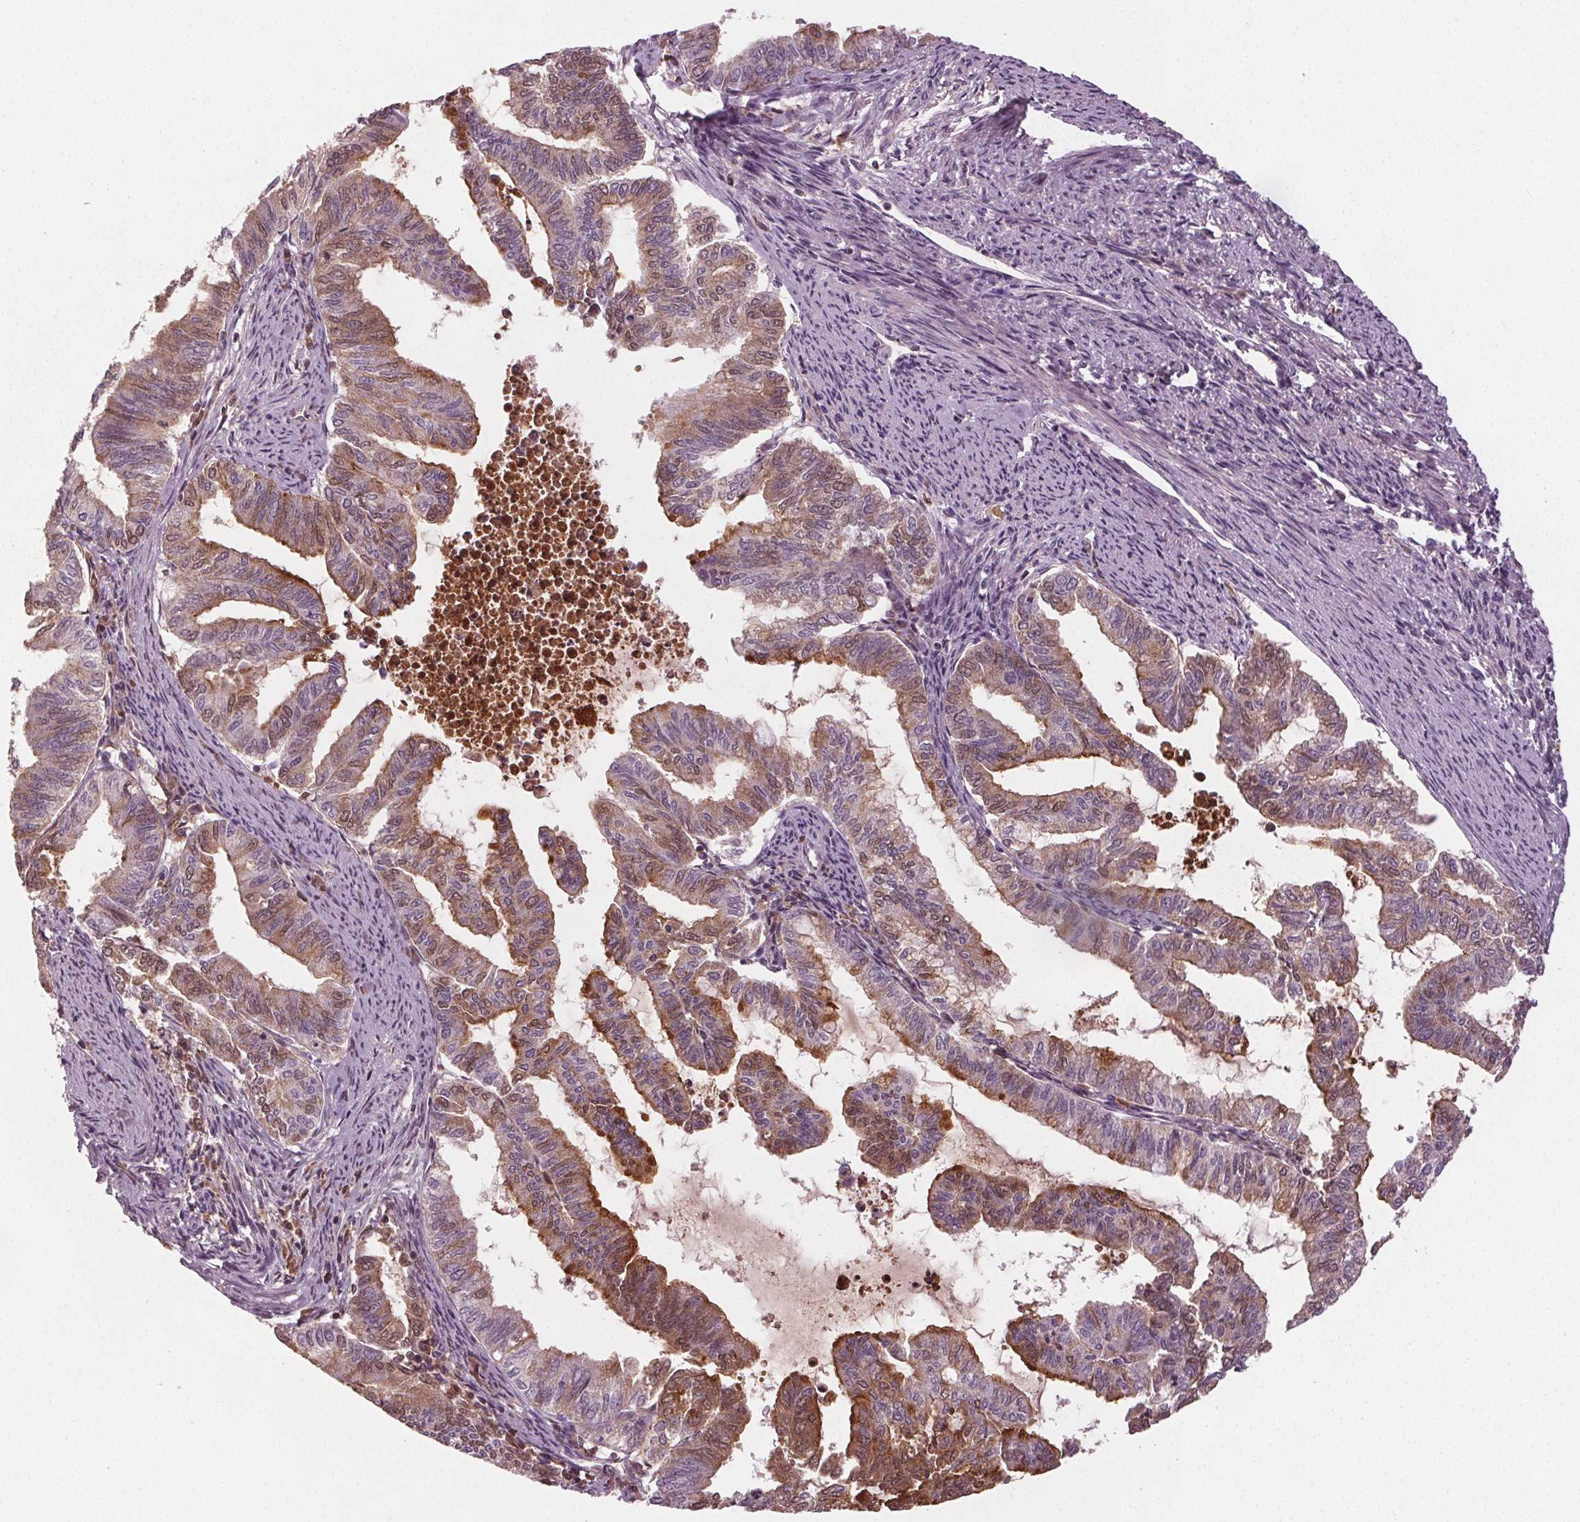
{"staining": {"intensity": "strong", "quantity": "<25%", "location": "cytoplasmic/membranous"}, "tissue": "endometrial cancer", "cell_type": "Tumor cells", "image_type": "cancer", "snomed": [{"axis": "morphology", "description": "Adenocarcinoma, NOS"}, {"axis": "topography", "description": "Endometrium"}], "caption": "This histopathology image shows immunohistochemistry staining of human endometrial cancer, with medium strong cytoplasmic/membranous staining in approximately <25% of tumor cells.", "gene": "PDGFD", "patient": {"sex": "female", "age": 79}}